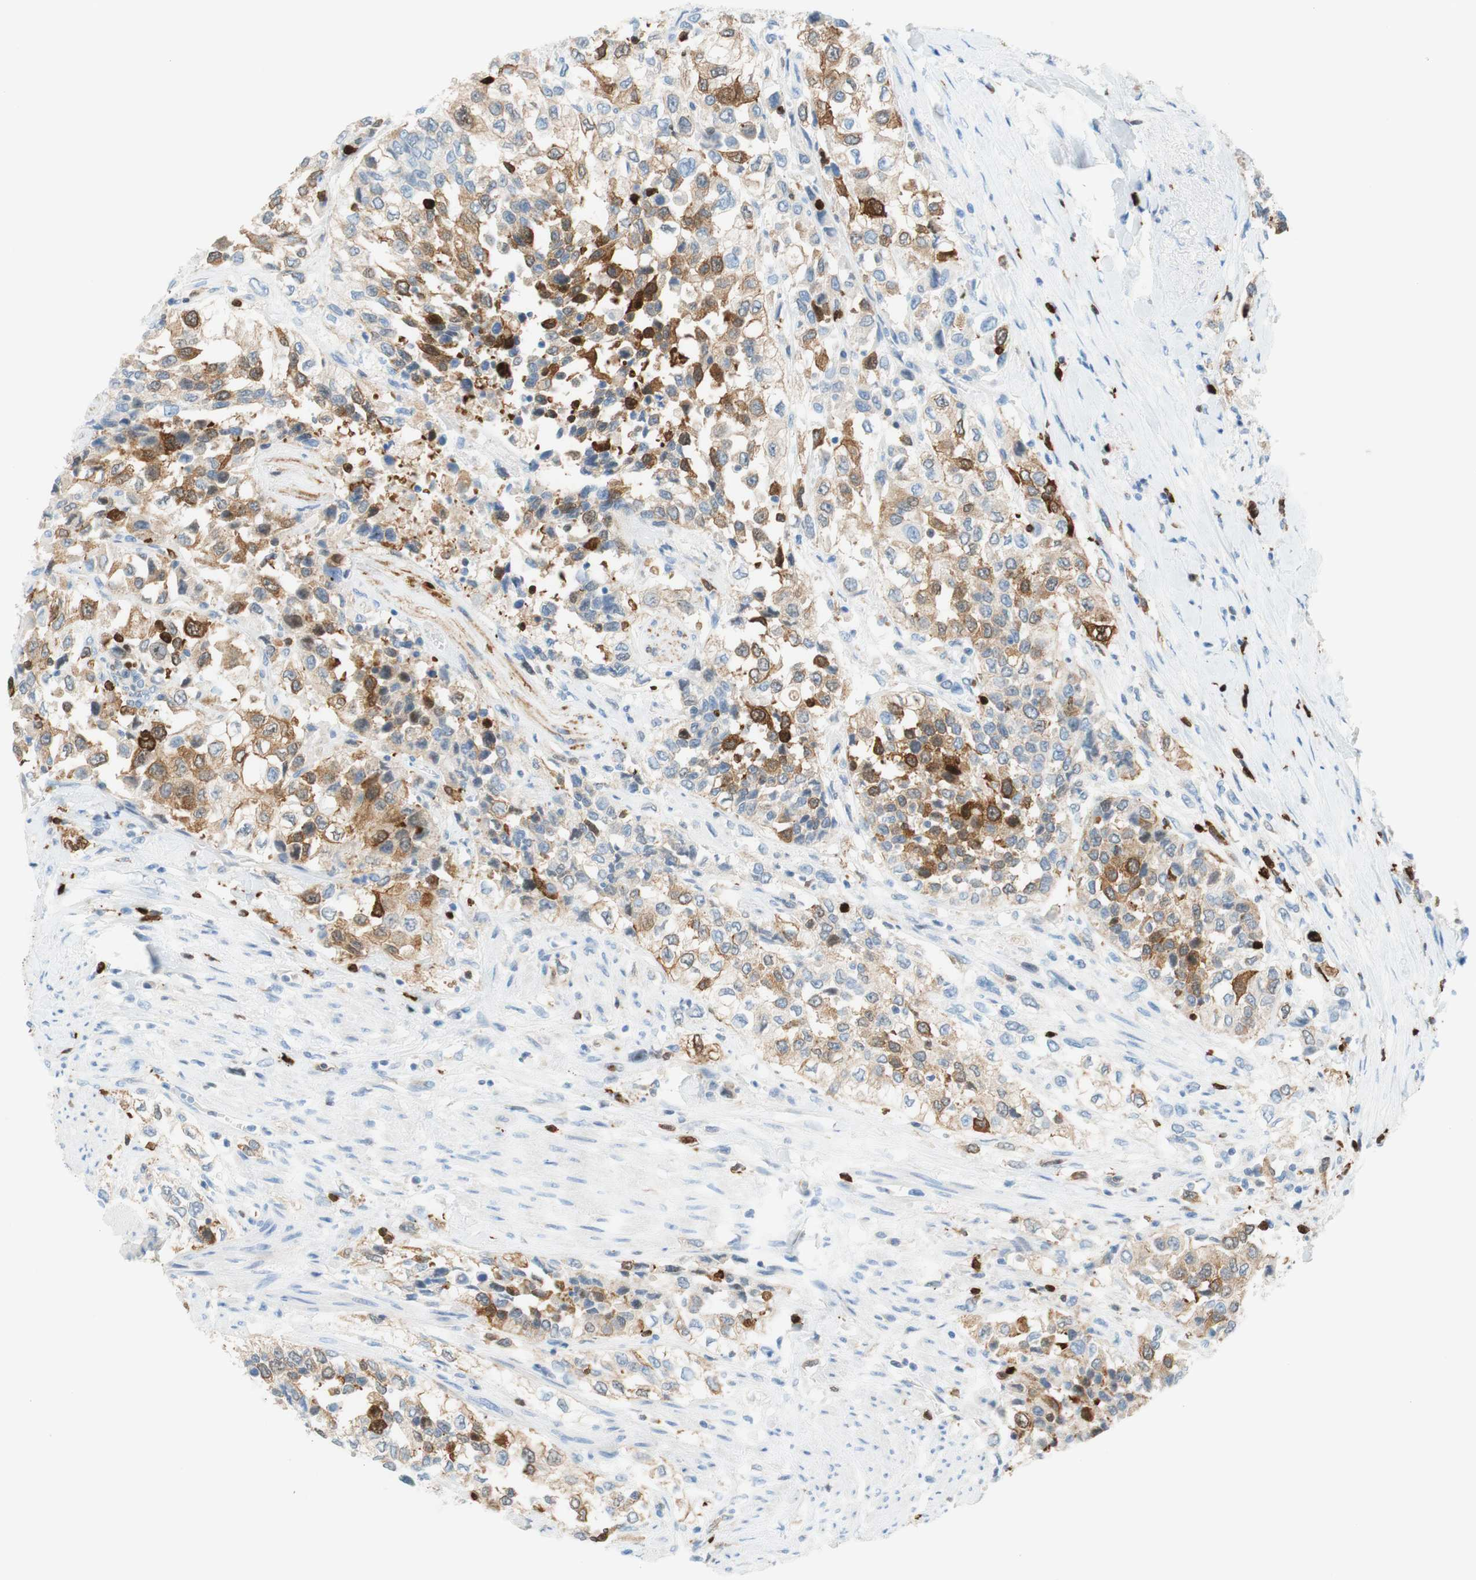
{"staining": {"intensity": "moderate", "quantity": "<25%", "location": "cytoplasmic/membranous"}, "tissue": "urothelial cancer", "cell_type": "Tumor cells", "image_type": "cancer", "snomed": [{"axis": "morphology", "description": "Urothelial carcinoma, High grade"}, {"axis": "topography", "description": "Urinary bladder"}], "caption": "IHC (DAB) staining of human urothelial cancer reveals moderate cytoplasmic/membranous protein expression in approximately <25% of tumor cells.", "gene": "STMN1", "patient": {"sex": "female", "age": 80}}